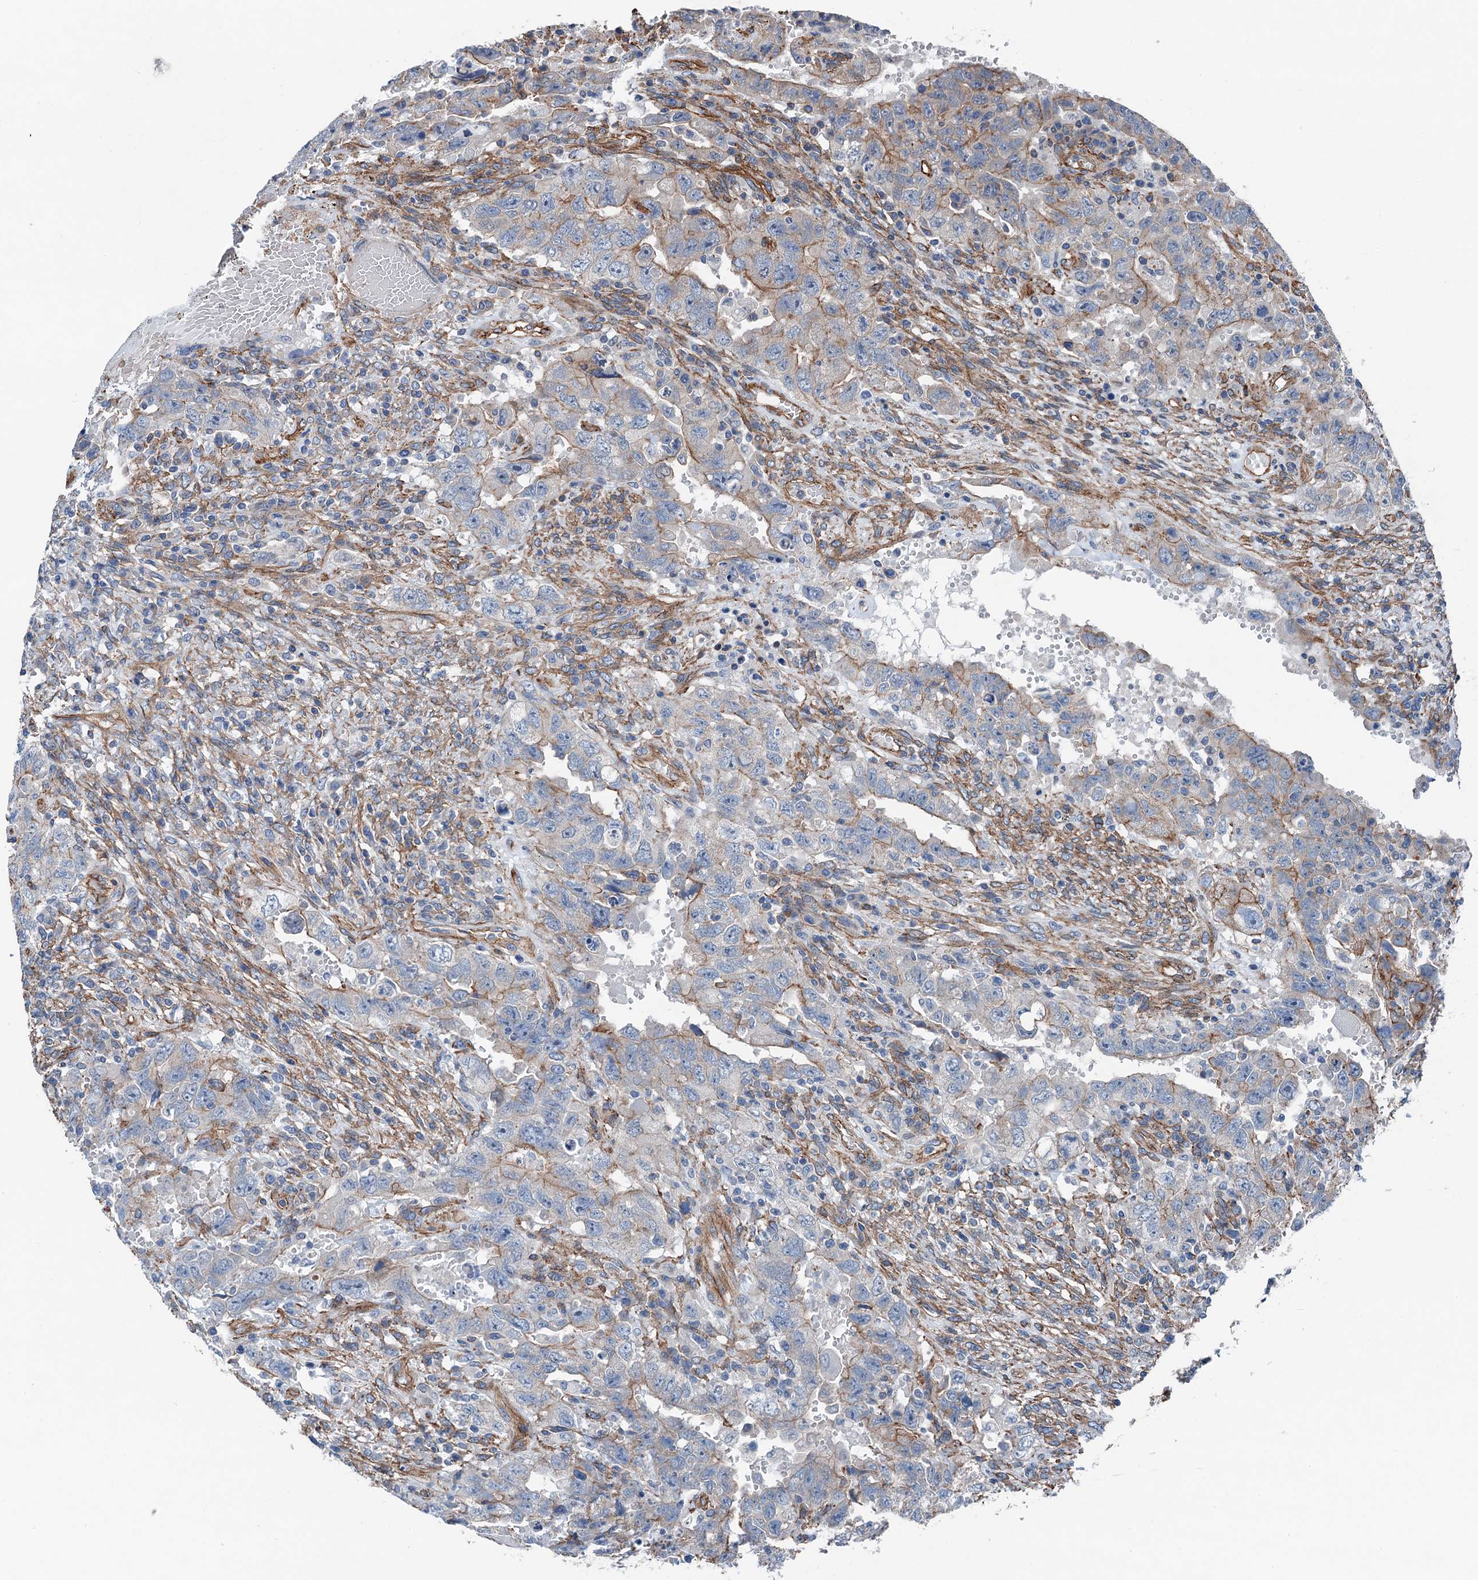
{"staining": {"intensity": "moderate", "quantity": "<25%", "location": "cytoplasmic/membranous"}, "tissue": "testis cancer", "cell_type": "Tumor cells", "image_type": "cancer", "snomed": [{"axis": "morphology", "description": "Carcinoma, Embryonal, NOS"}, {"axis": "topography", "description": "Testis"}], "caption": "Brown immunohistochemical staining in embryonal carcinoma (testis) shows moderate cytoplasmic/membranous positivity in about <25% of tumor cells. The staining was performed using DAB to visualize the protein expression in brown, while the nuclei were stained in blue with hematoxylin (Magnification: 20x).", "gene": "NMRAL1", "patient": {"sex": "male", "age": 26}}